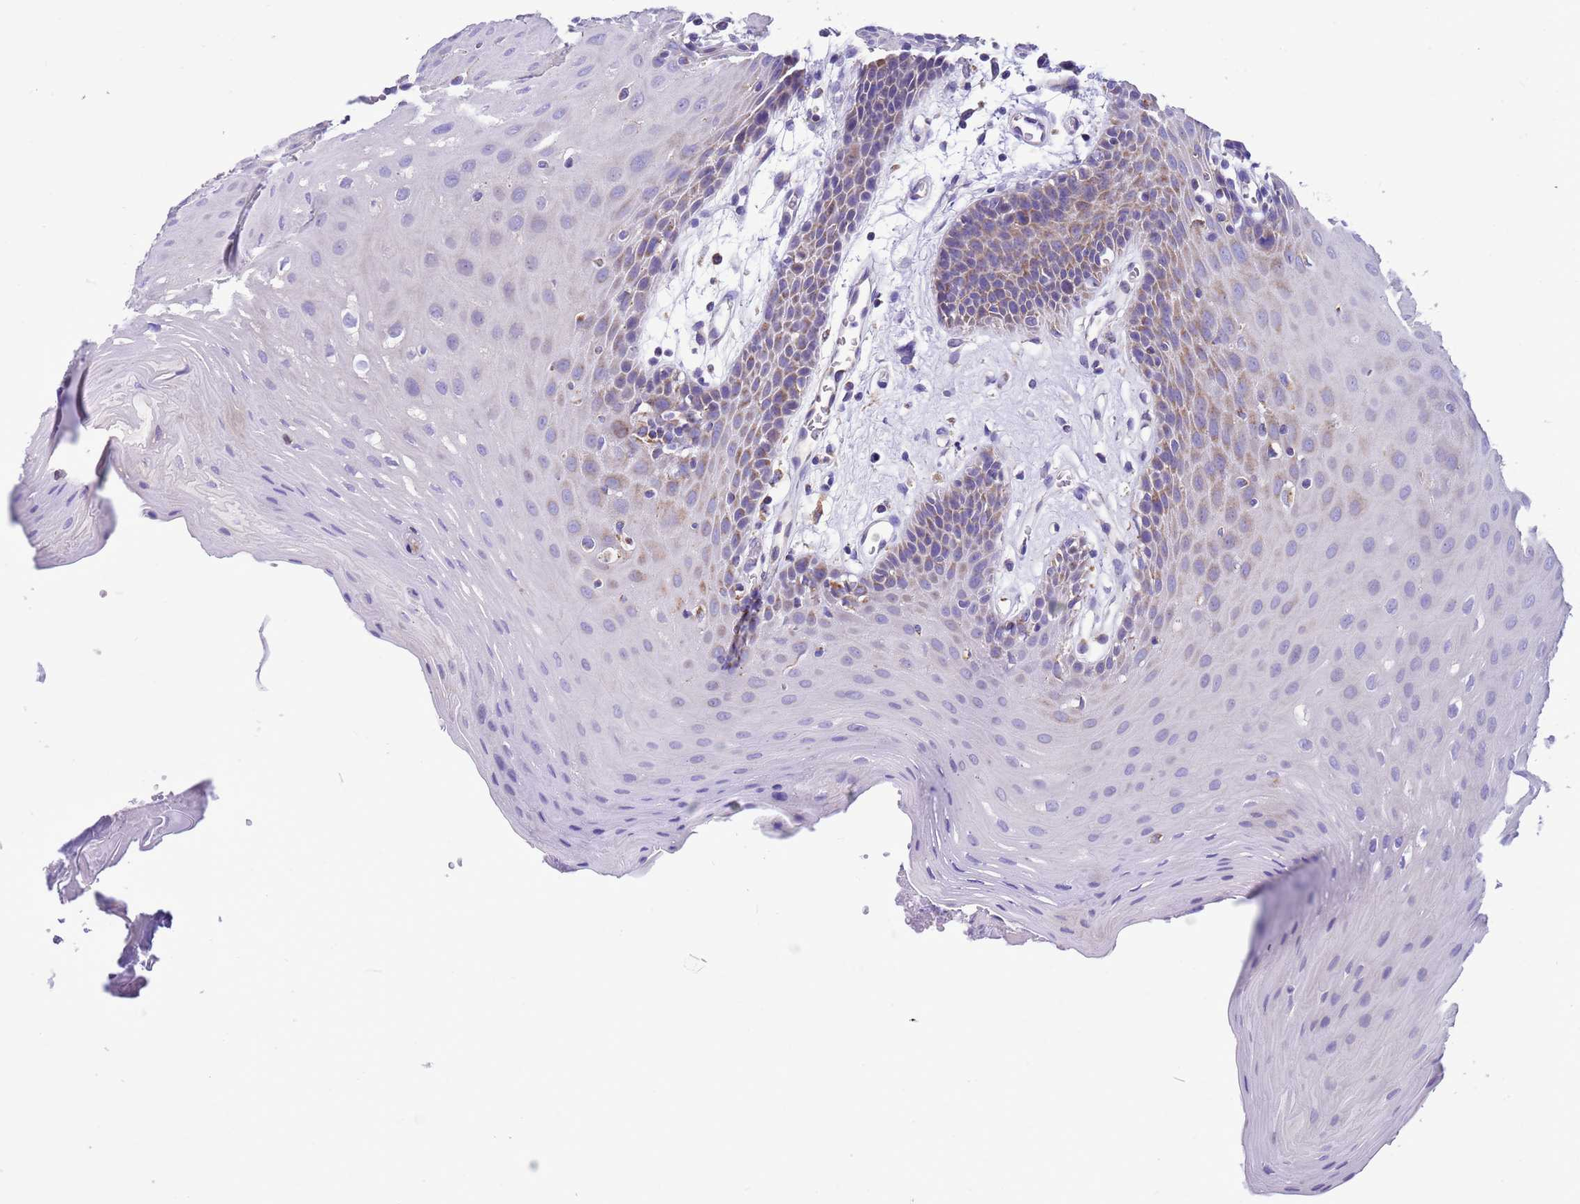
{"staining": {"intensity": "weak", "quantity": "<25%", "location": "cytoplasmic/membranous"}, "tissue": "oral mucosa", "cell_type": "Squamous epithelial cells", "image_type": "normal", "snomed": [{"axis": "morphology", "description": "Normal tissue, NOS"}, {"axis": "topography", "description": "Skeletal muscle"}, {"axis": "topography", "description": "Oral tissue"}, {"axis": "topography", "description": "Salivary gland"}, {"axis": "topography", "description": "Peripheral nerve tissue"}], "caption": "This micrograph is of unremarkable oral mucosa stained with IHC to label a protein in brown with the nuclei are counter-stained blue. There is no expression in squamous epithelial cells. (Brightfield microscopy of DAB immunohistochemistry (IHC) at high magnification).", "gene": "CCDC191", "patient": {"sex": "male", "age": 54}}